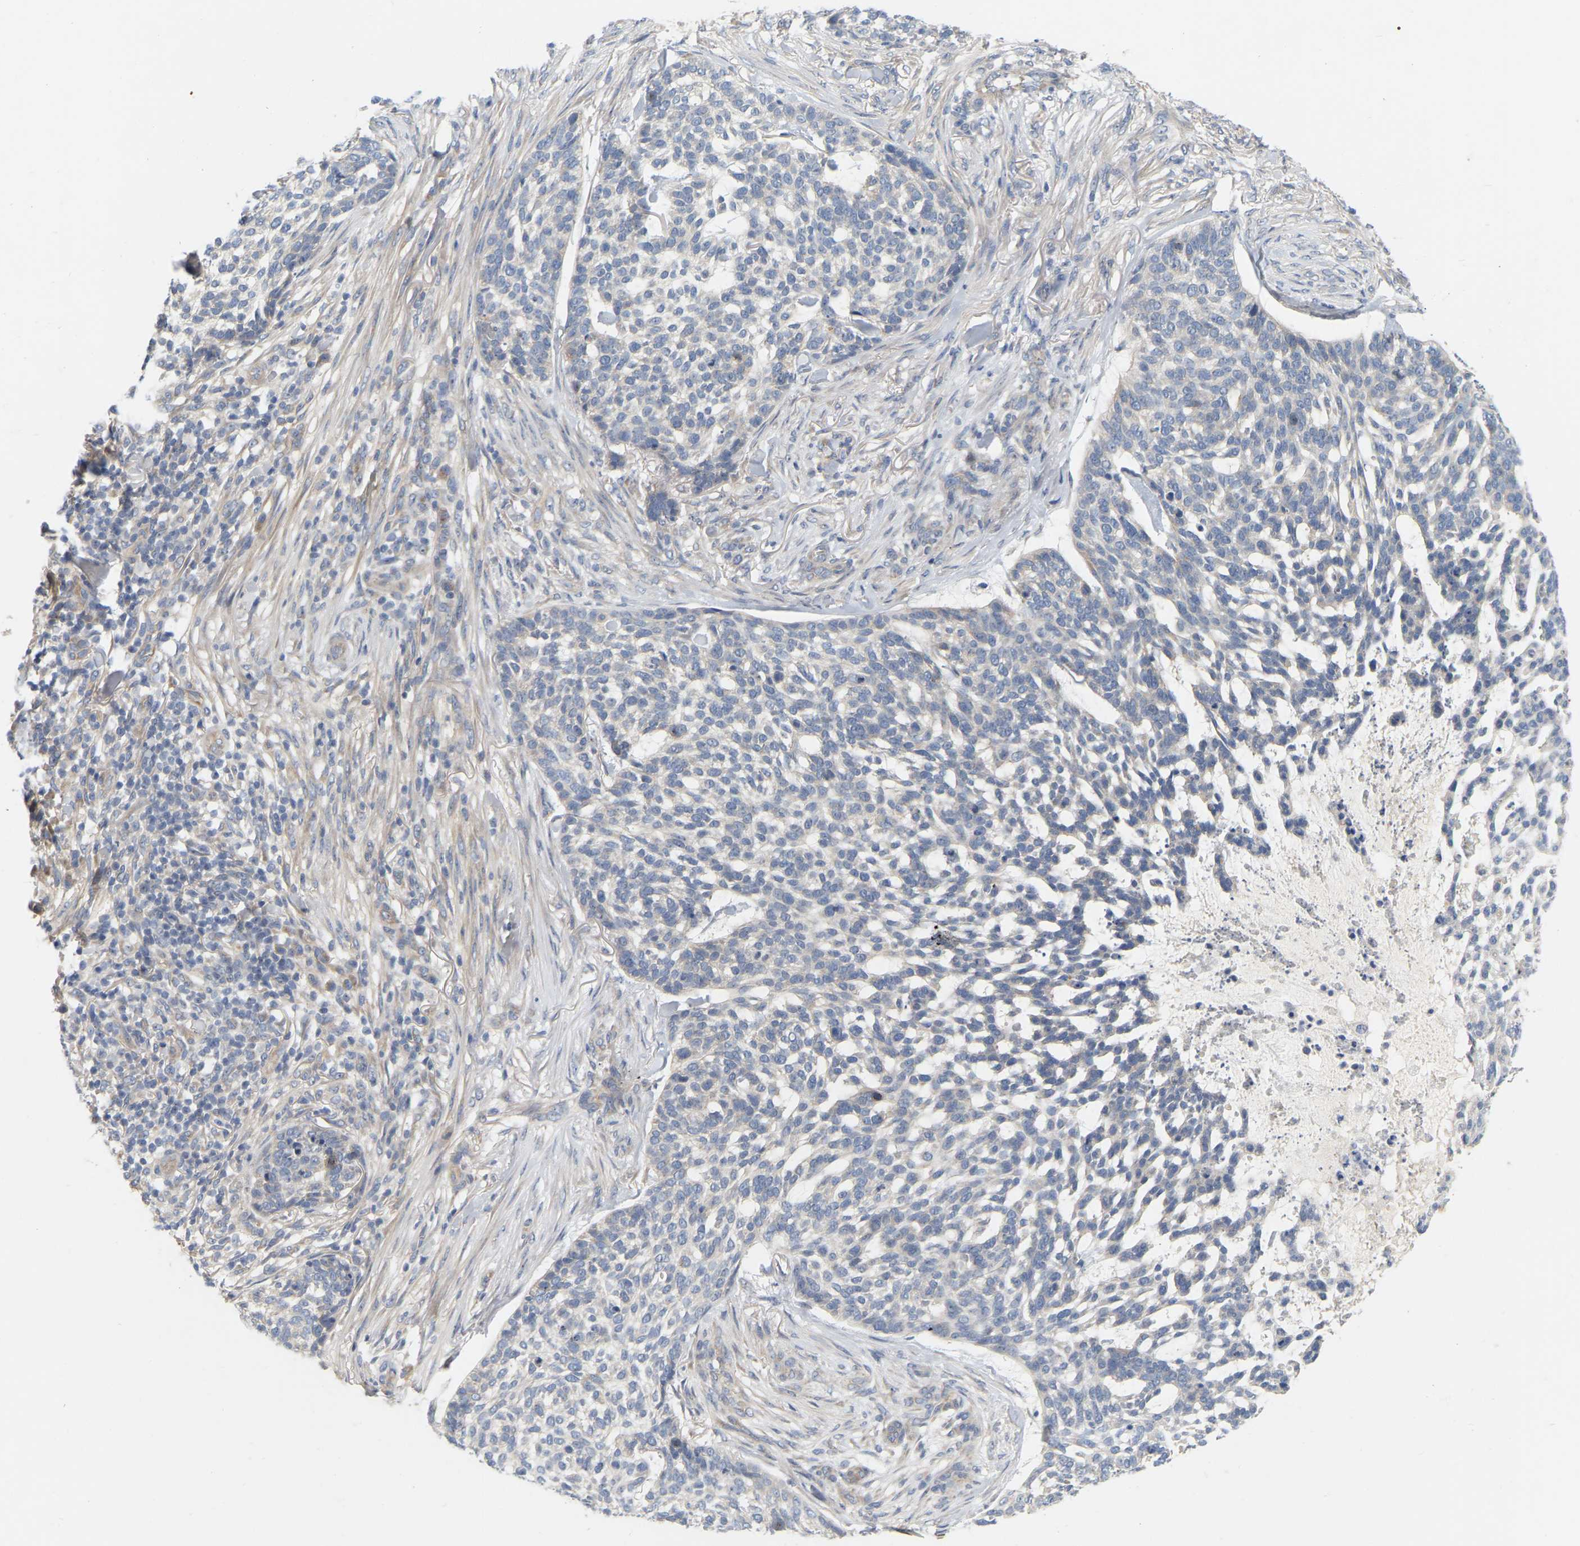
{"staining": {"intensity": "negative", "quantity": "none", "location": "none"}, "tissue": "skin cancer", "cell_type": "Tumor cells", "image_type": "cancer", "snomed": [{"axis": "morphology", "description": "Basal cell carcinoma"}, {"axis": "topography", "description": "Skin"}], "caption": "Immunohistochemistry histopathology image of neoplastic tissue: human skin basal cell carcinoma stained with DAB (3,3'-diaminobenzidine) demonstrates no significant protein staining in tumor cells.", "gene": "MINDY4", "patient": {"sex": "female", "age": 64}}